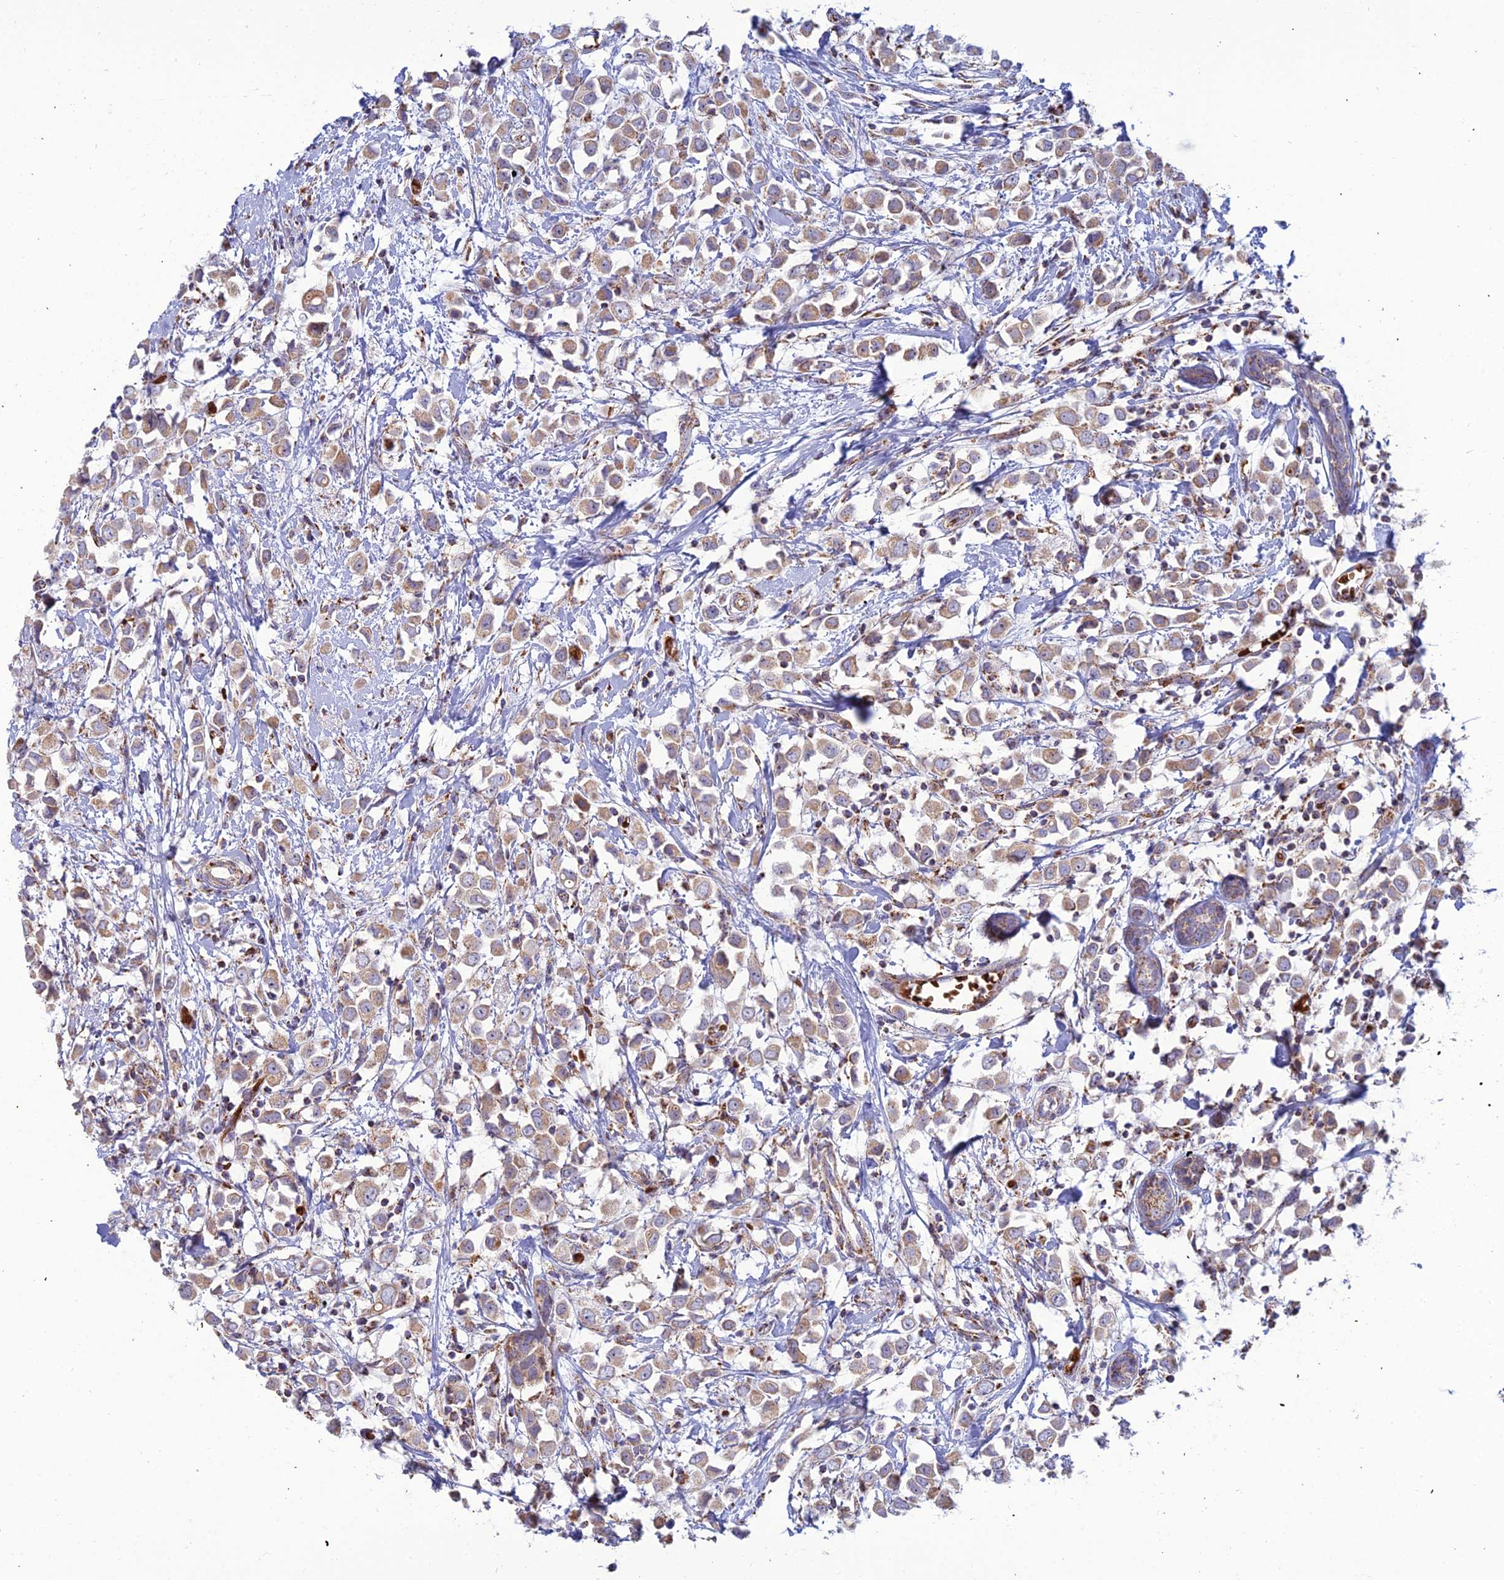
{"staining": {"intensity": "weak", "quantity": ">75%", "location": "cytoplasmic/membranous"}, "tissue": "breast cancer", "cell_type": "Tumor cells", "image_type": "cancer", "snomed": [{"axis": "morphology", "description": "Duct carcinoma"}, {"axis": "topography", "description": "Breast"}], "caption": "Human breast cancer (infiltrating ductal carcinoma) stained for a protein (brown) reveals weak cytoplasmic/membranous positive staining in approximately >75% of tumor cells.", "gene": "SLC35F4", "patient": {"sex": "female", "age": 61}}